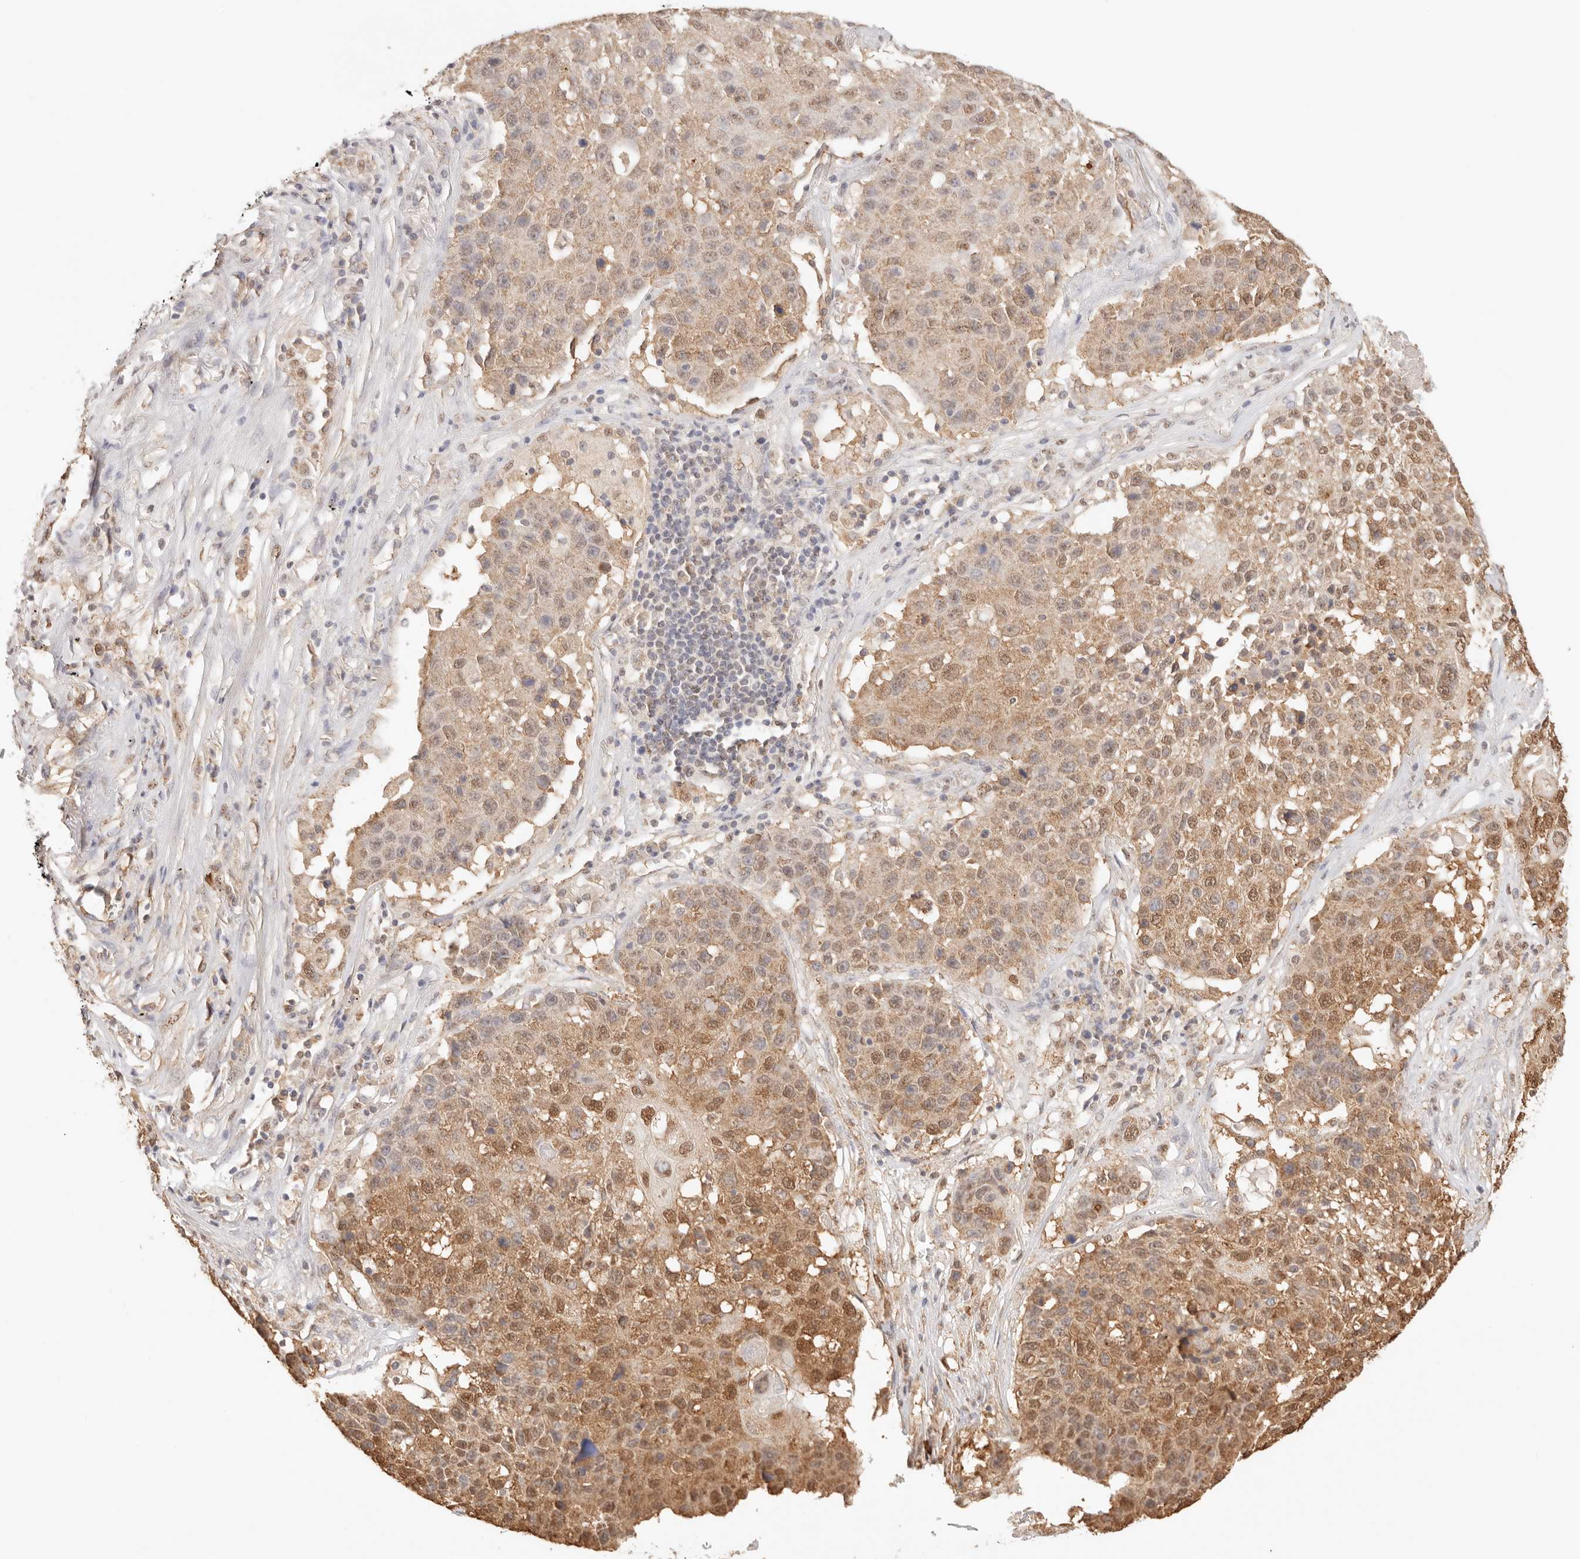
{"staining": {"intensity": "moderate", "quantity": ">75%", "location": "cytoplasmic/membranous,nuclear"}, "tissue": "lung cancer", "cell_type": "Tumor cells", "image_type": "cancer", "snomed": [{"axis": "morphology", "description": "Squamous cell carcinoma, NOS"}, {"axis": "topography", "description": "Lung"}], "caption": "A brown stain shows moderate cytoplasmic/membranous and nuclear expression of a protein in lung cancer tumor cells.", "gene": "IL1R2", "patient": {"sex": "male", "age": 61}}